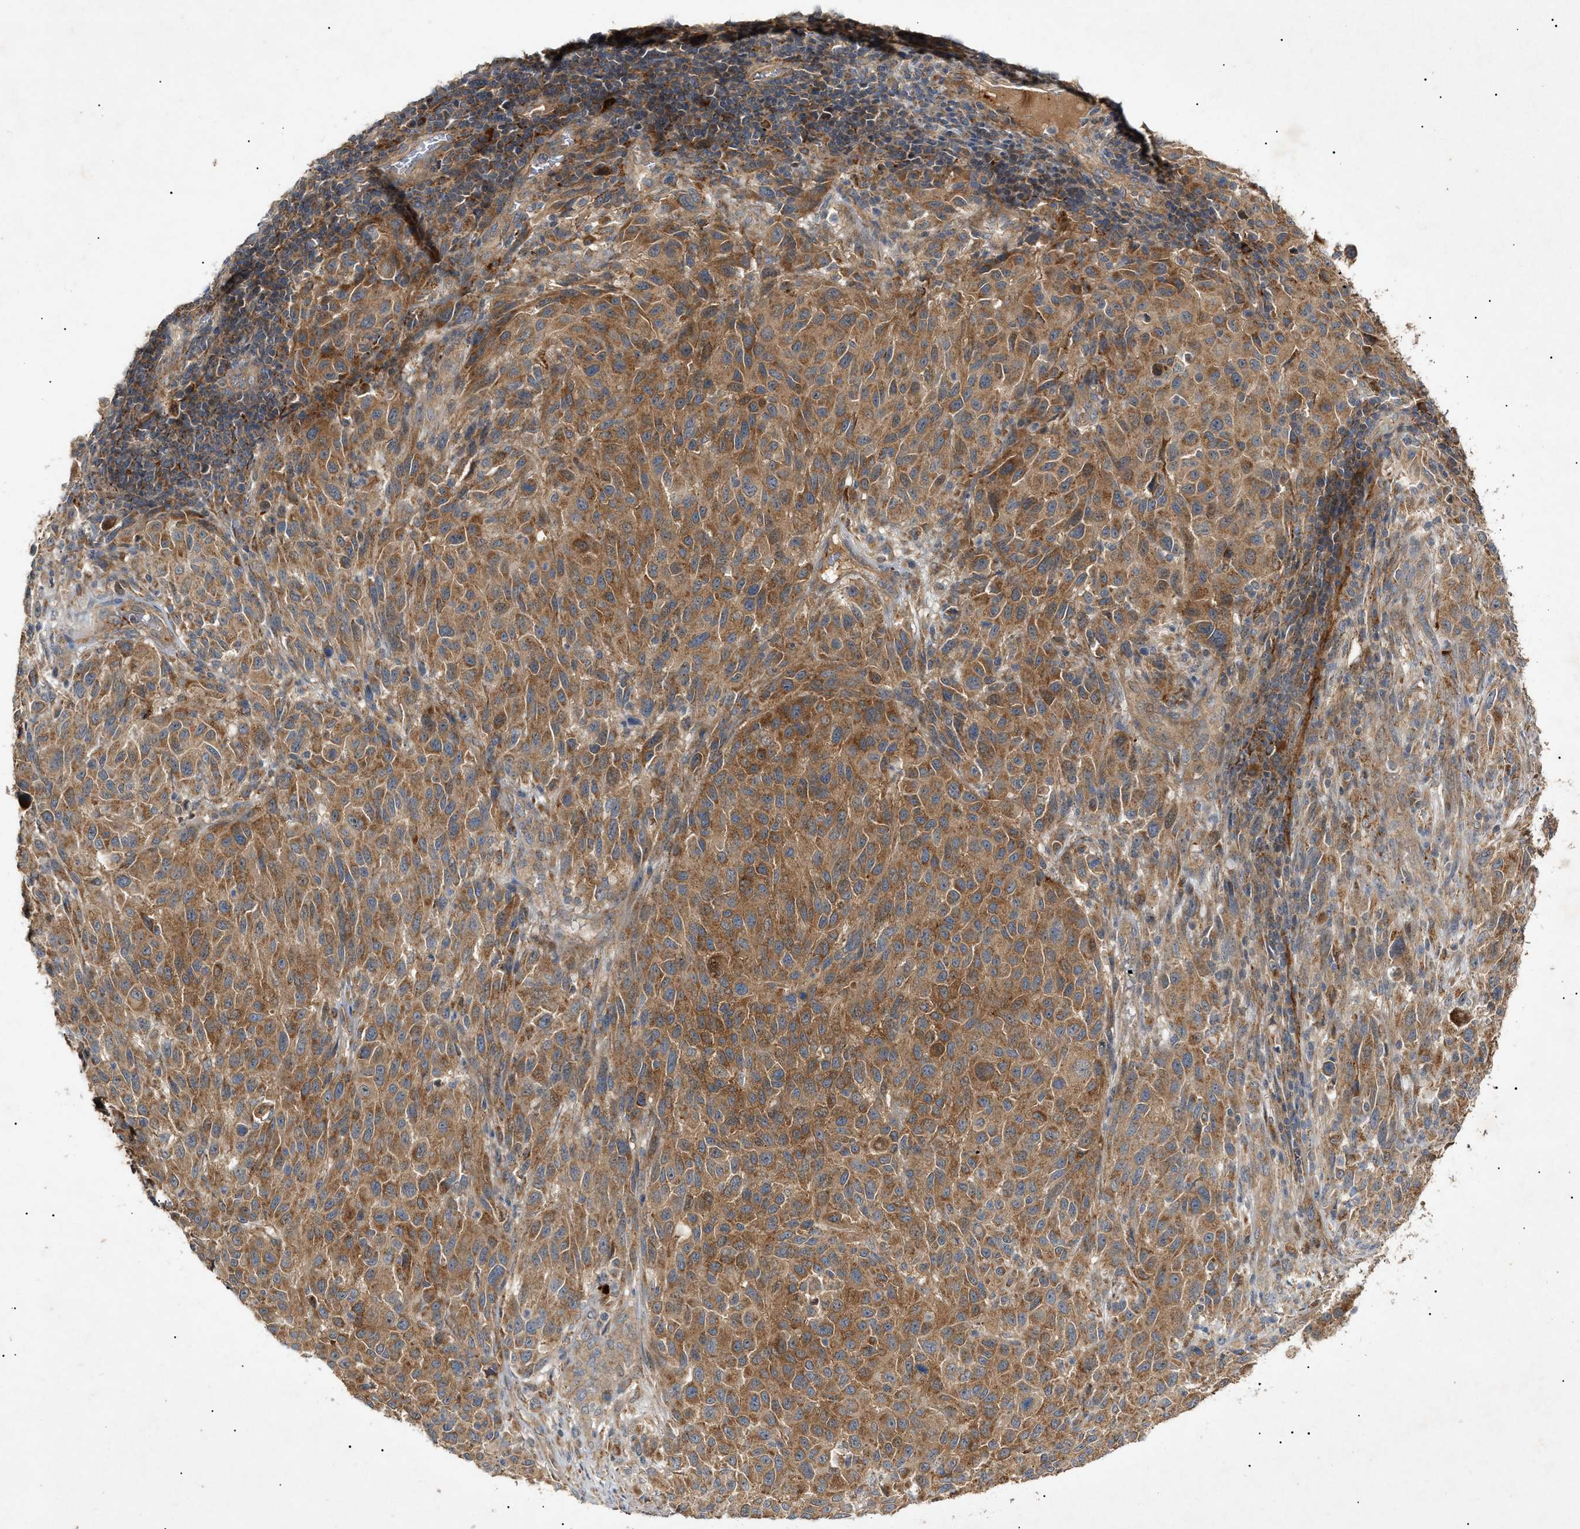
{"staining": {"intensity": "moderate", "quantity": ">75%", "location": "cytoplasmic/membranous"}, "tissue": "melanoma", "cell_type": "Tumor cells", "image_type": "cancer", "snomed": [{"axis": "morphology", "description": "Malignant melanoma, Metastatic site"}, {"axis": "topography", "description": "Lymph node"}], "caption": "Brown immunohistochemical staining in human melanoma reveals moderate cytoplasmic/membranous expression in about >75% of tumor cells.", "gene": "MTCH1", "patient": {"sex": "male", "age": 61}}